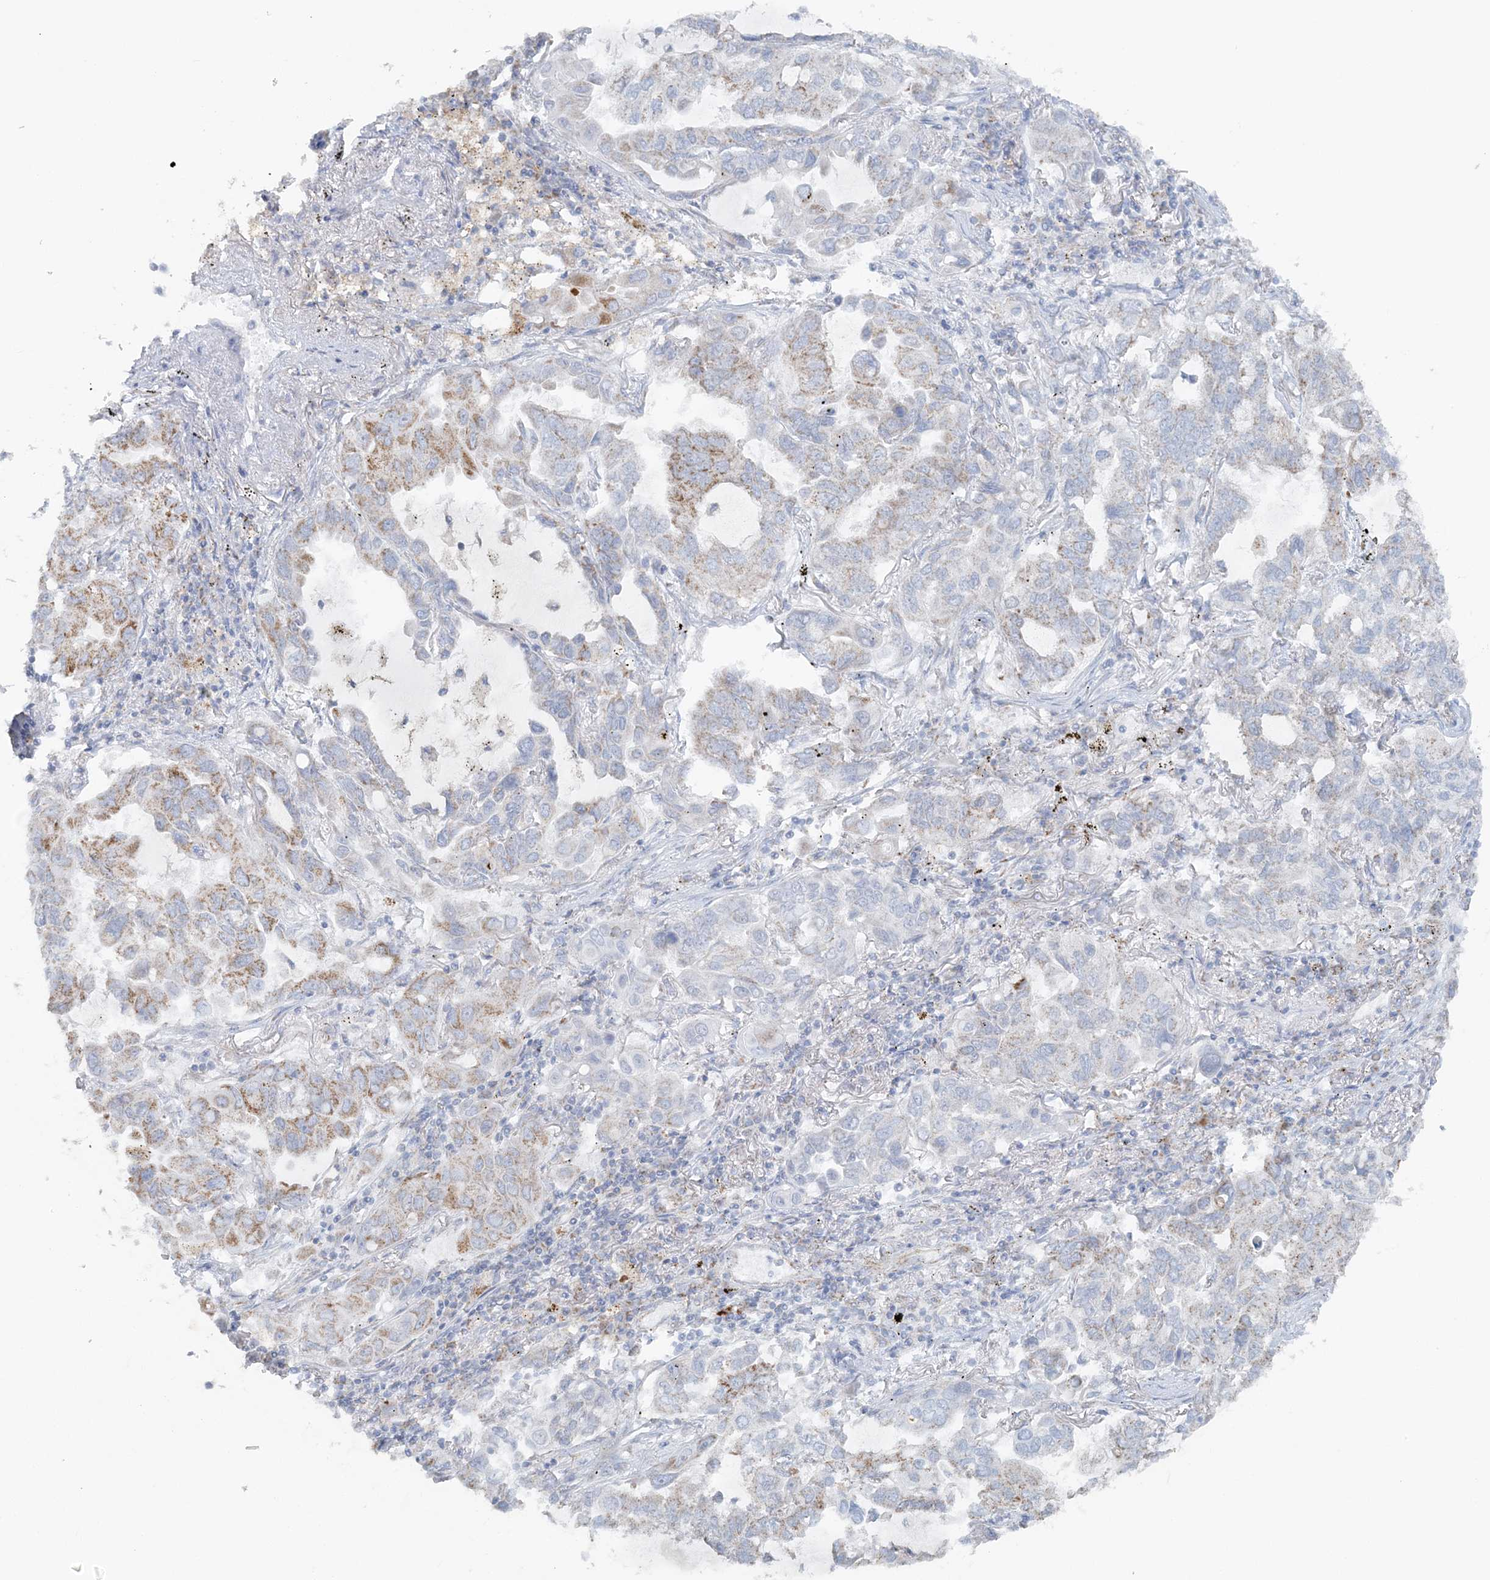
{"staining": {"intensity": "moderate", "quantity": "25%-75%", "location": "cytoplasmic/membranous"}, "tissue": "lung cancer", "cell_type": "Tumor cells", "image_type": "cancer", "snomed": [{"axis": "morphology", "description": "Adenocarcinoma, NOS"}, {"axis": "topography", "description": "Lung"}], "caption": "An IHC image of tumor tissue is shown. Protein staining in brown highlights moderate cytoplasmic/membranous positivity in lung cancer within tumor cells.", "gene": "PCCB", "patient": {"sex": "male", "age": 64}}